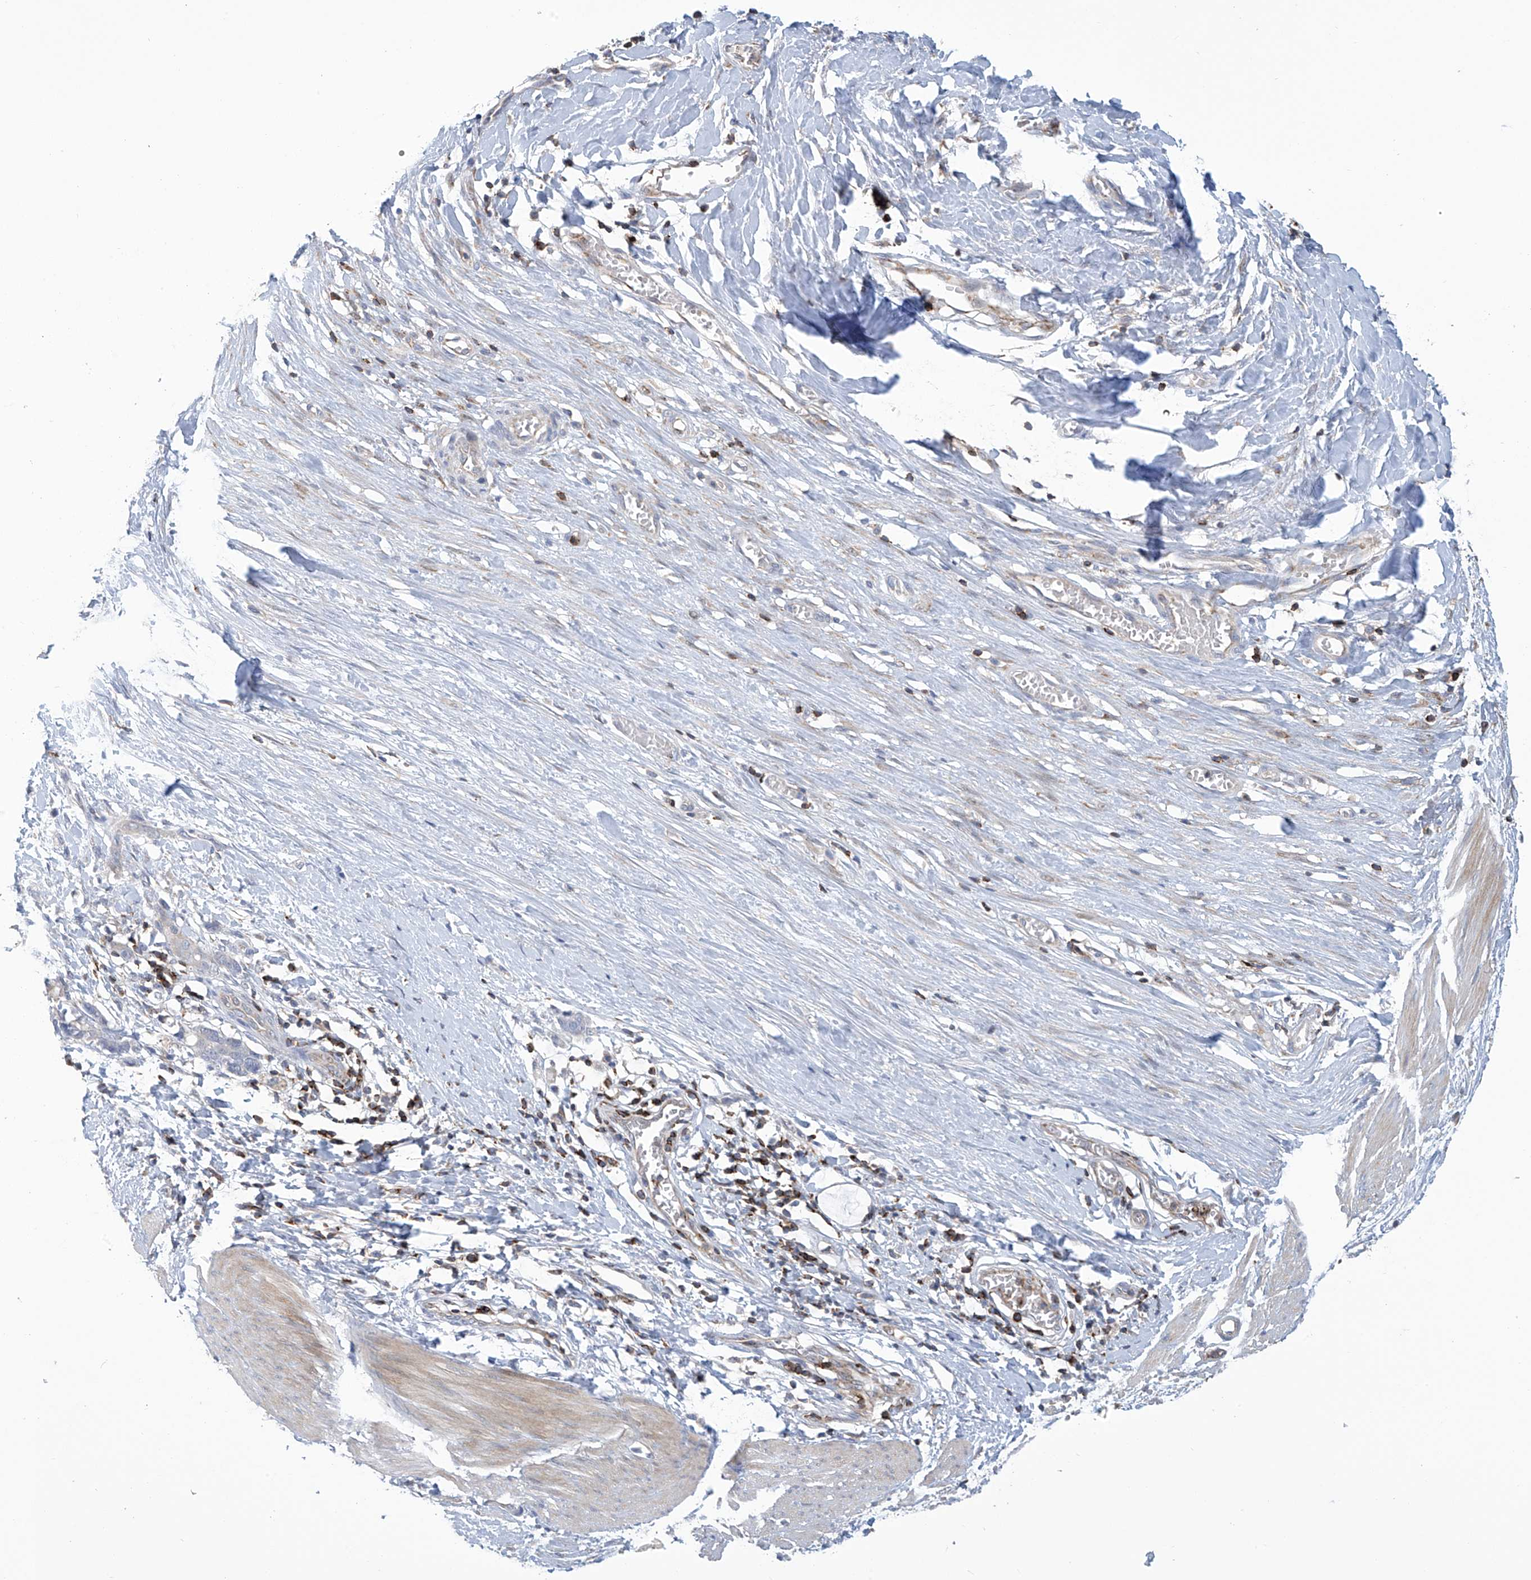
{"staining": {"intensity": "weak", "quantity": "<25%", "location": "cytoplasmic/membranous"}, "tissue": "smooth muscle", "cell_type": "Smooth muscle cells", "image_type": "normal", "snomed": [{"axis": "morphology", "description": "Normal tissue, NOS"}, {"axis": "morphology", "description": "Adenocarcinoma, NOS"}, {"axis": "topography", "description": "Colon"}, {"axis": "topography", "description": "Peripheral nerve tissue"}], "caption": "The immunohistochemistry histopathology image has no significant expression in smooth muscle cells of smooth muscle.", "gene": "IBA57", "patient": {"sex": "male", "age": 14}}